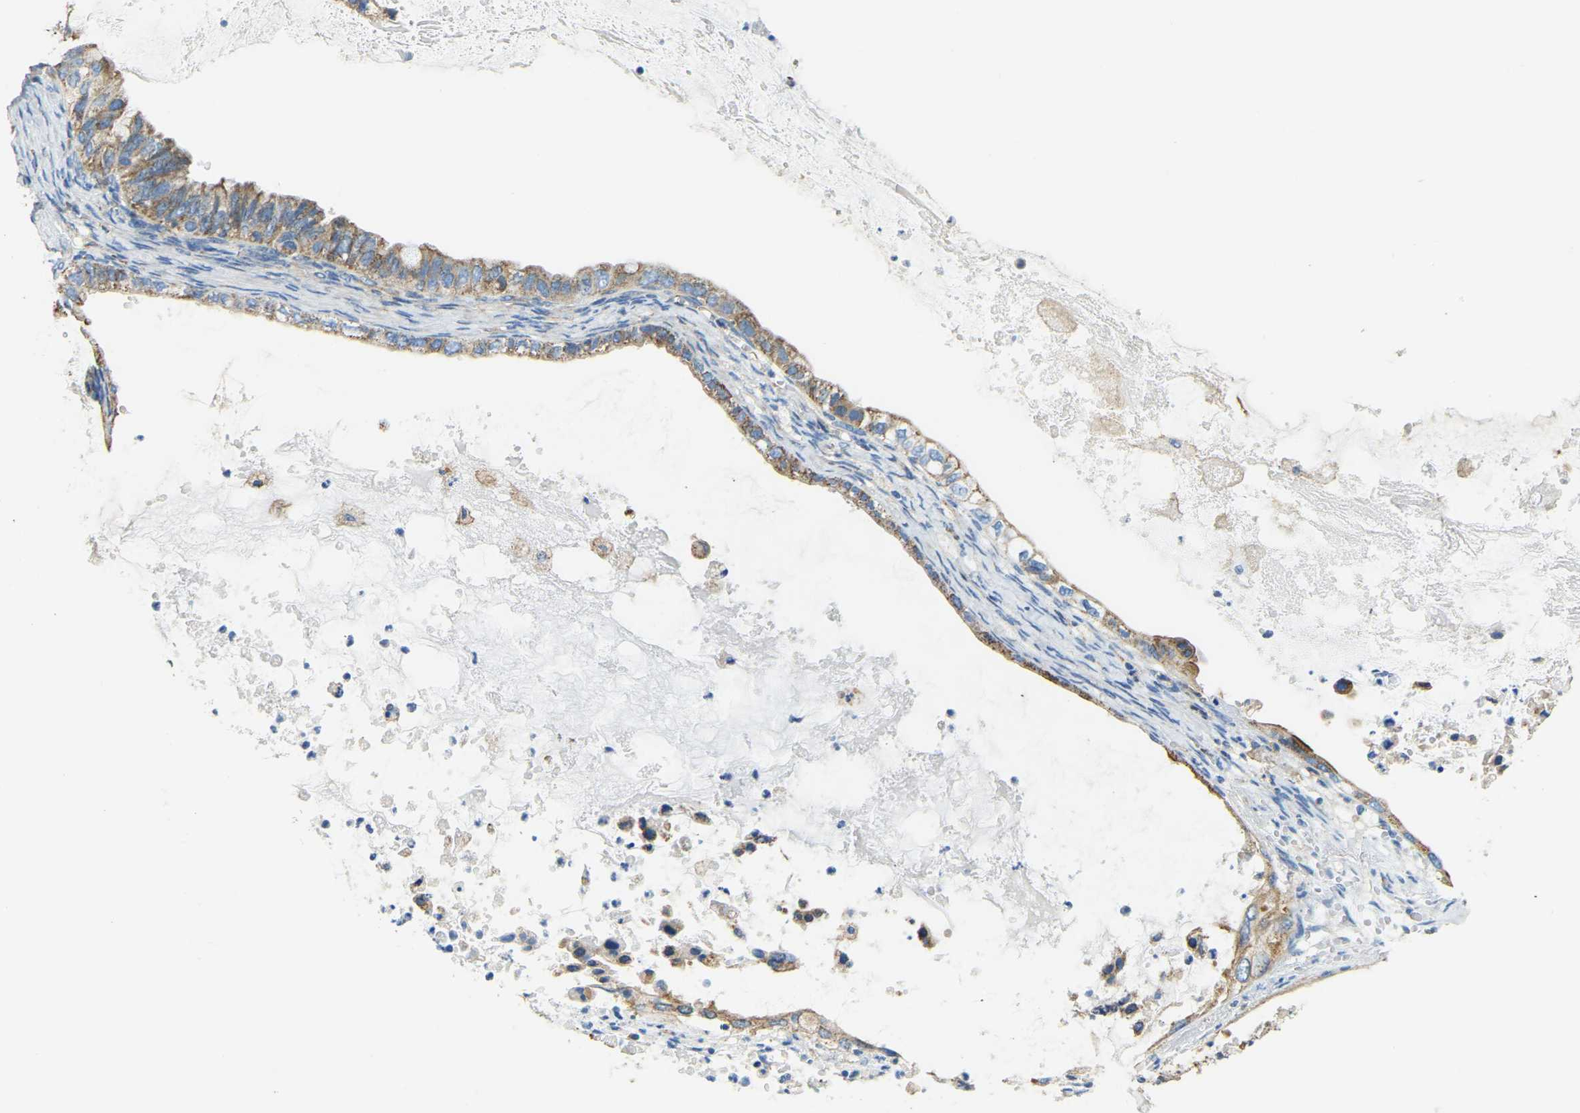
{"staining": {"intensity": "moderate", "quantity": ">75%", "location": "cytoplasmic/membranous"}, "tissue": "ovarian cancer", "cell_type": "Tumor cells", "image_type": "cancer", "snomed": [{"axis": "morphology", "description": "Cystadenocarcinoma, mucinous, NOS"}, {"axis": "topography", "description": "Ovary"}], "caption": "Tumor cells exhibit medium levels of moderate cytoplasmic/membranous staining in approximately >75% of cells in ovarian cancer (mucinous cystadenocarcinoma).", "gene": "AHNAK", "patient": {"sex": "female", "age": 80}}